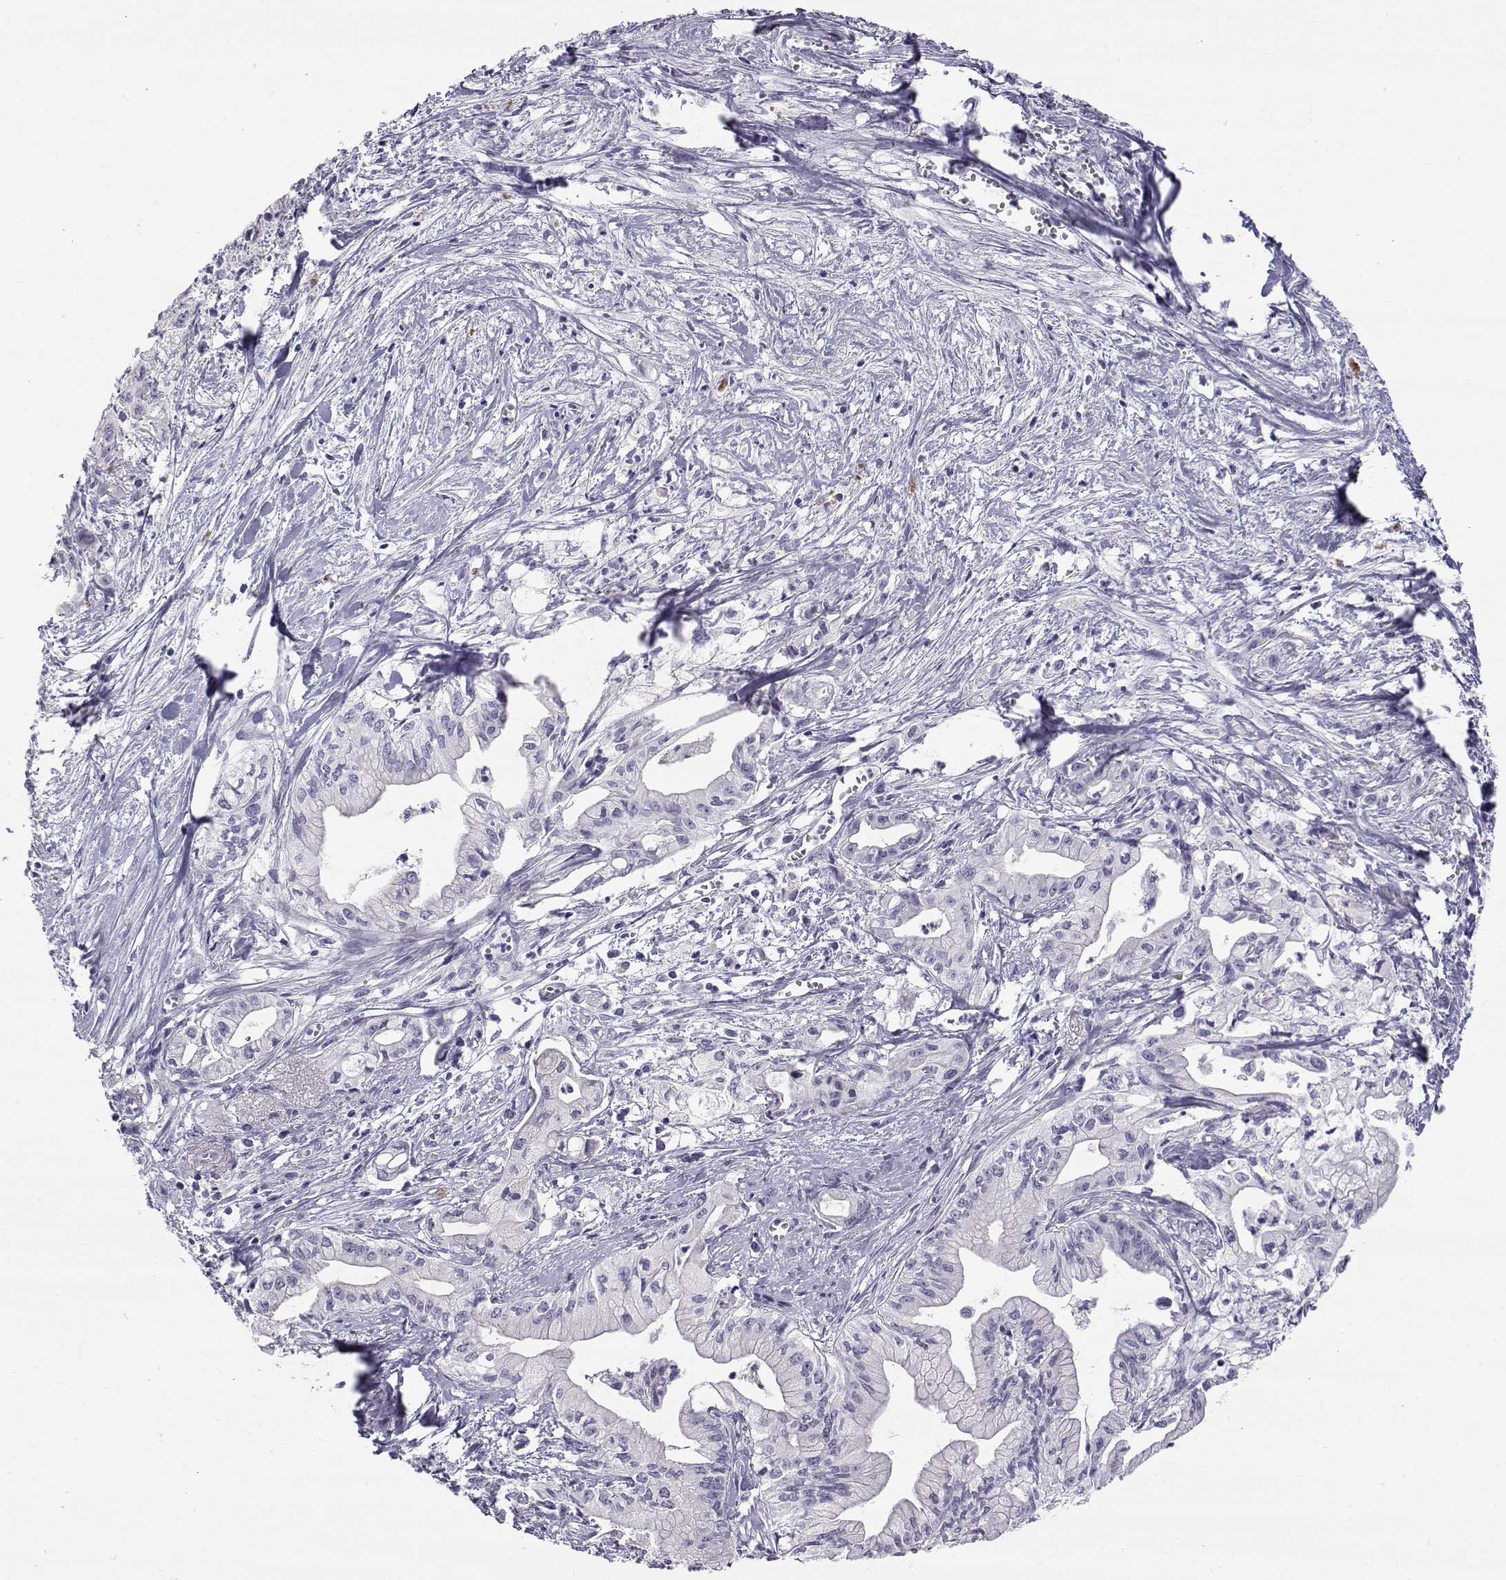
{"staining": {"intensity": "negative", "quantity": "none", "location": "none"}, "tissue": "pancreatic cancer", "cell_type": "Tumor cells", "image_type": "cancer", "snomed": [{"axis": "morphology", "description": "Adenocarcinoma, NOS"}, {"axis": "topography", "description": "Pancreas"}], "caption": "Immunohistochemical staining of pancreatic cancer exhibits no significant positivity in tumor cells.", "gene": "RNASE12", "patient": {"sex": "male", "age": 71}}